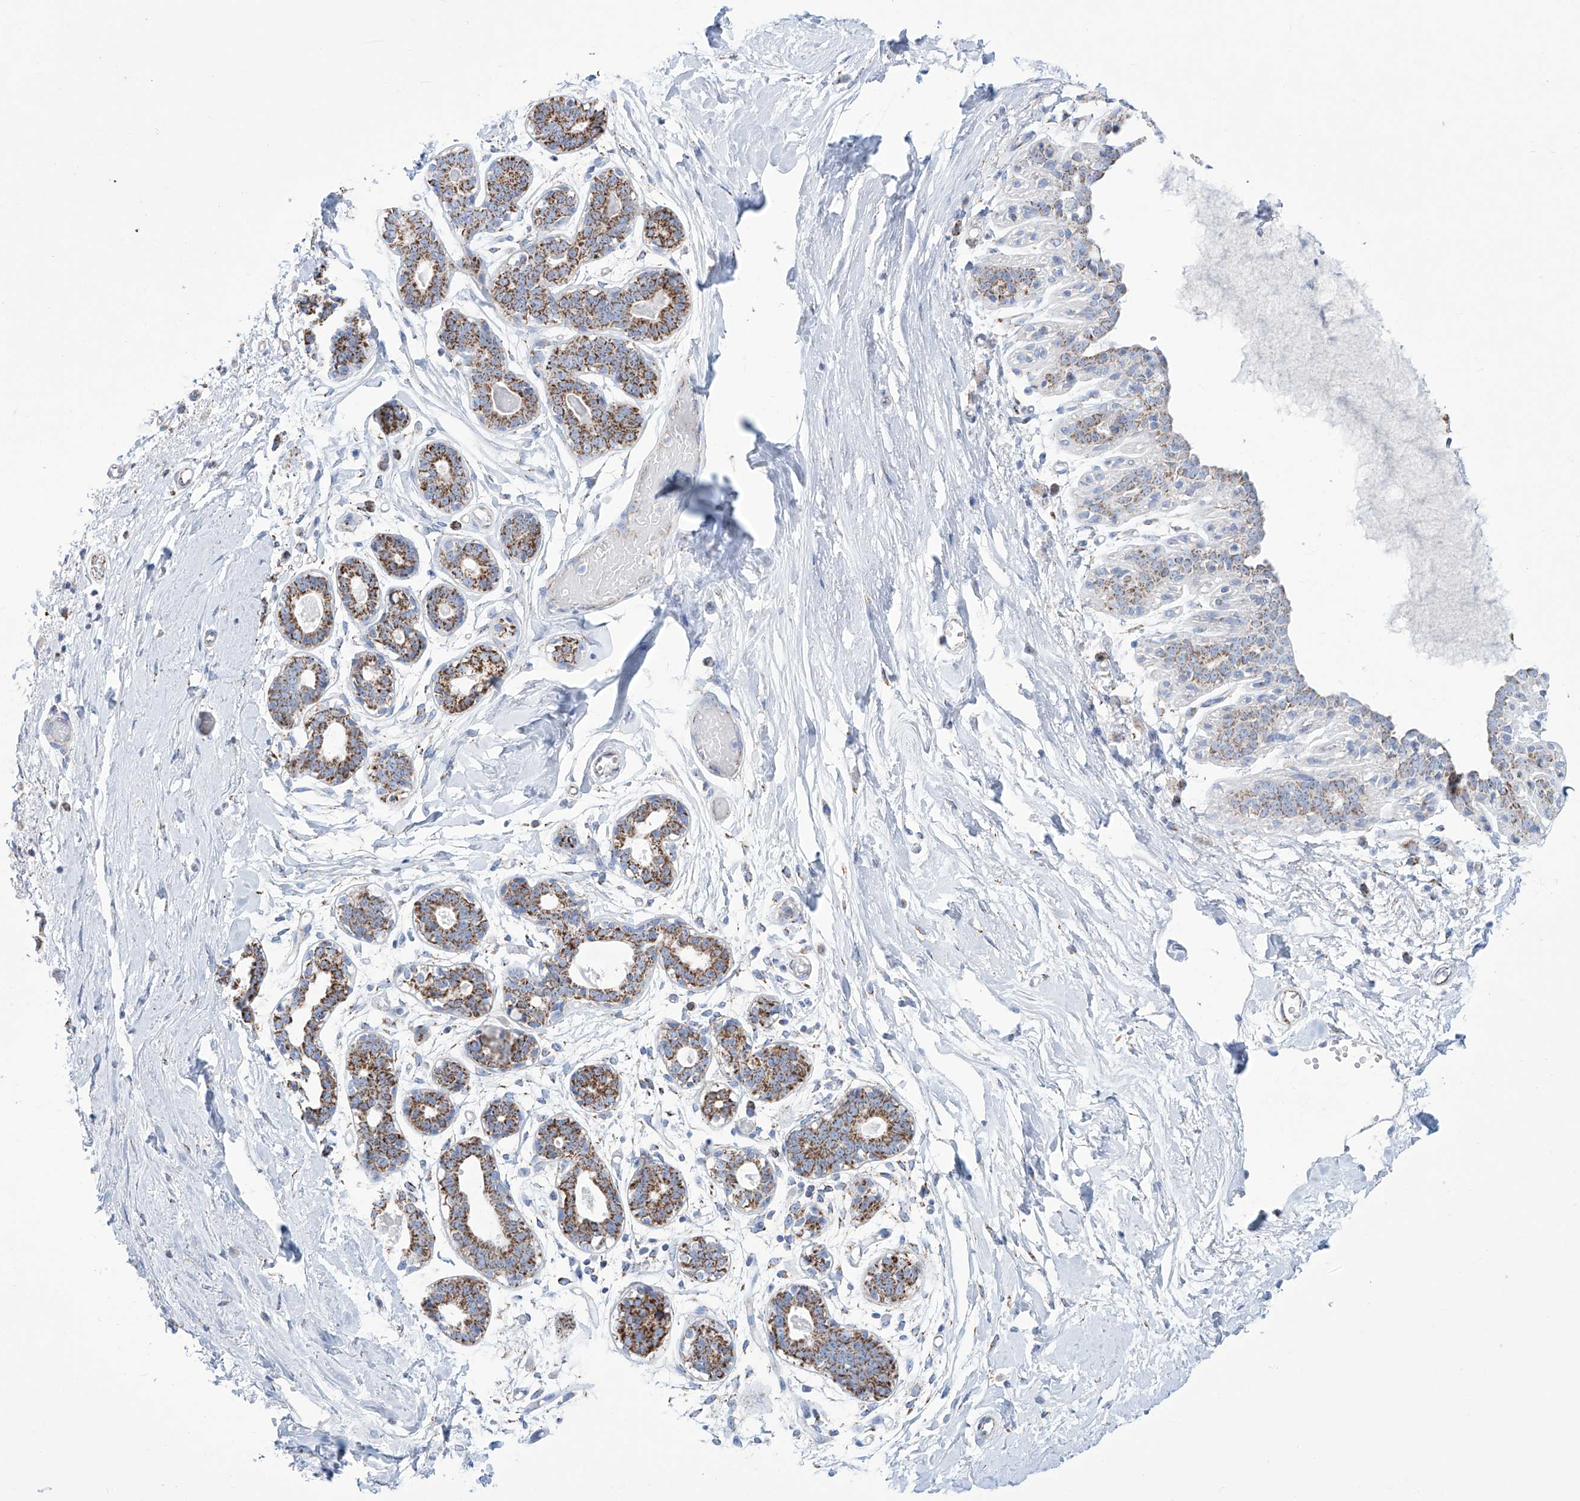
{"staining": {"intensity": "negative", "quantity": "none", "location": "none"}, "tissue": "breast", "cell_type": "Adipocytes", "image_type": "normal", "snomed": [{"axis": "morphology", "description": "Normal tissue, NOS"}, {"axis": "topography", "description": "Breast"}], "caption": "Photomicrograph shows no protein positivity in adipocytes of benign breast. (DAB (3,3'-diaminobenzidine) immunohistochemistry (IHC) with hematoxylin counter stain).", "gene": "ALDH6A1", "patient": {"sex": "female", "age": 45}}